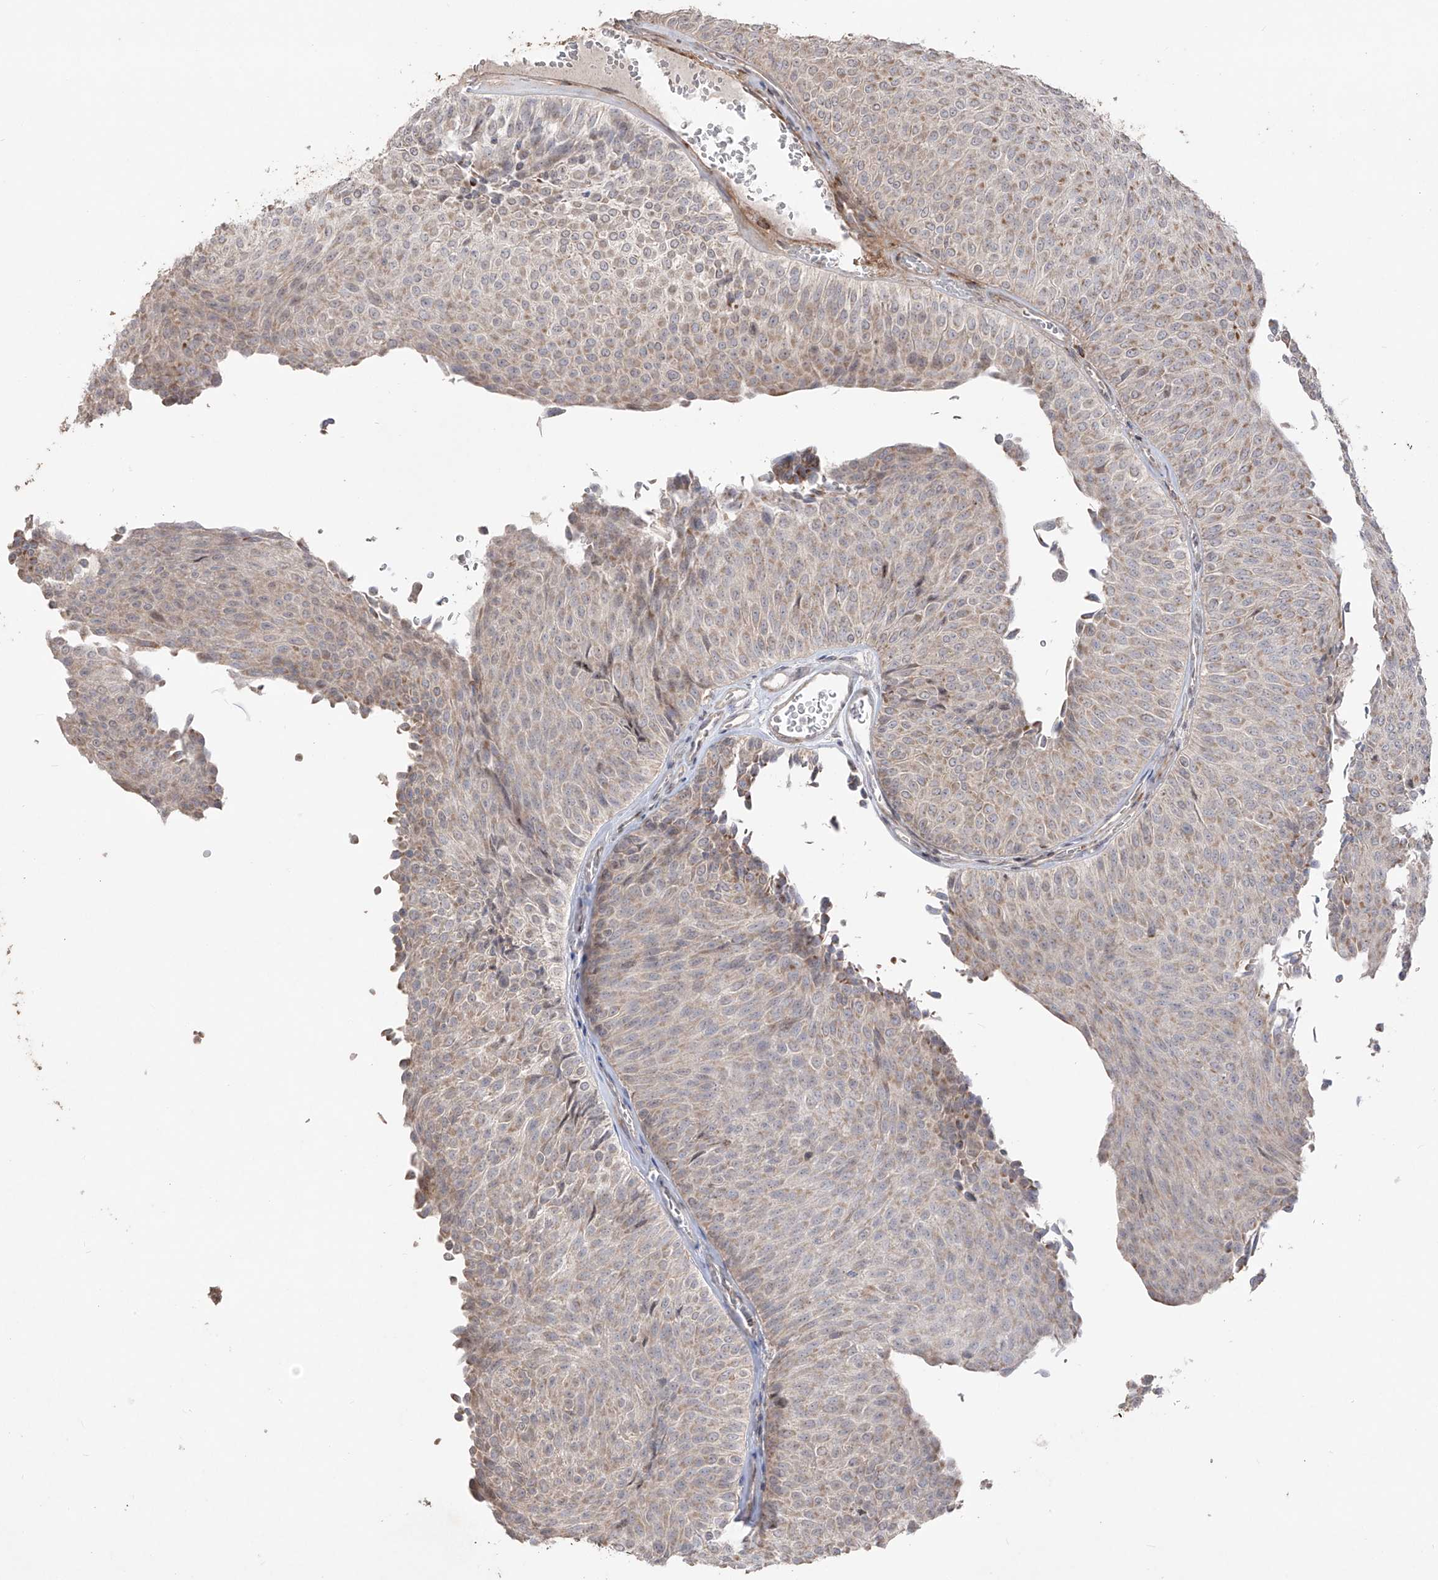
{"staining": {"intensity": "weak", "quantity": ">75%", "location": "cytoplasmic/membranous"}, "tissue": "urothelial cancer", "cell_type": "Tumor cells", "image_type": "cancer", "snomed": [{"axis": "morphology", "description": "Urothelial carcinoma, Low grade"}, {"axis": "topography", "description": "Urinary bladder"}], "caption": "The photomicrograph displays immunohistochemical staining of low-grade urothelial carcinoma. There is weak cytoplasmic/membranous positivity is identified in about >75% of tumor cells.", "gene": "YKT6", "patient": {"sex": "male", "age": 78}}